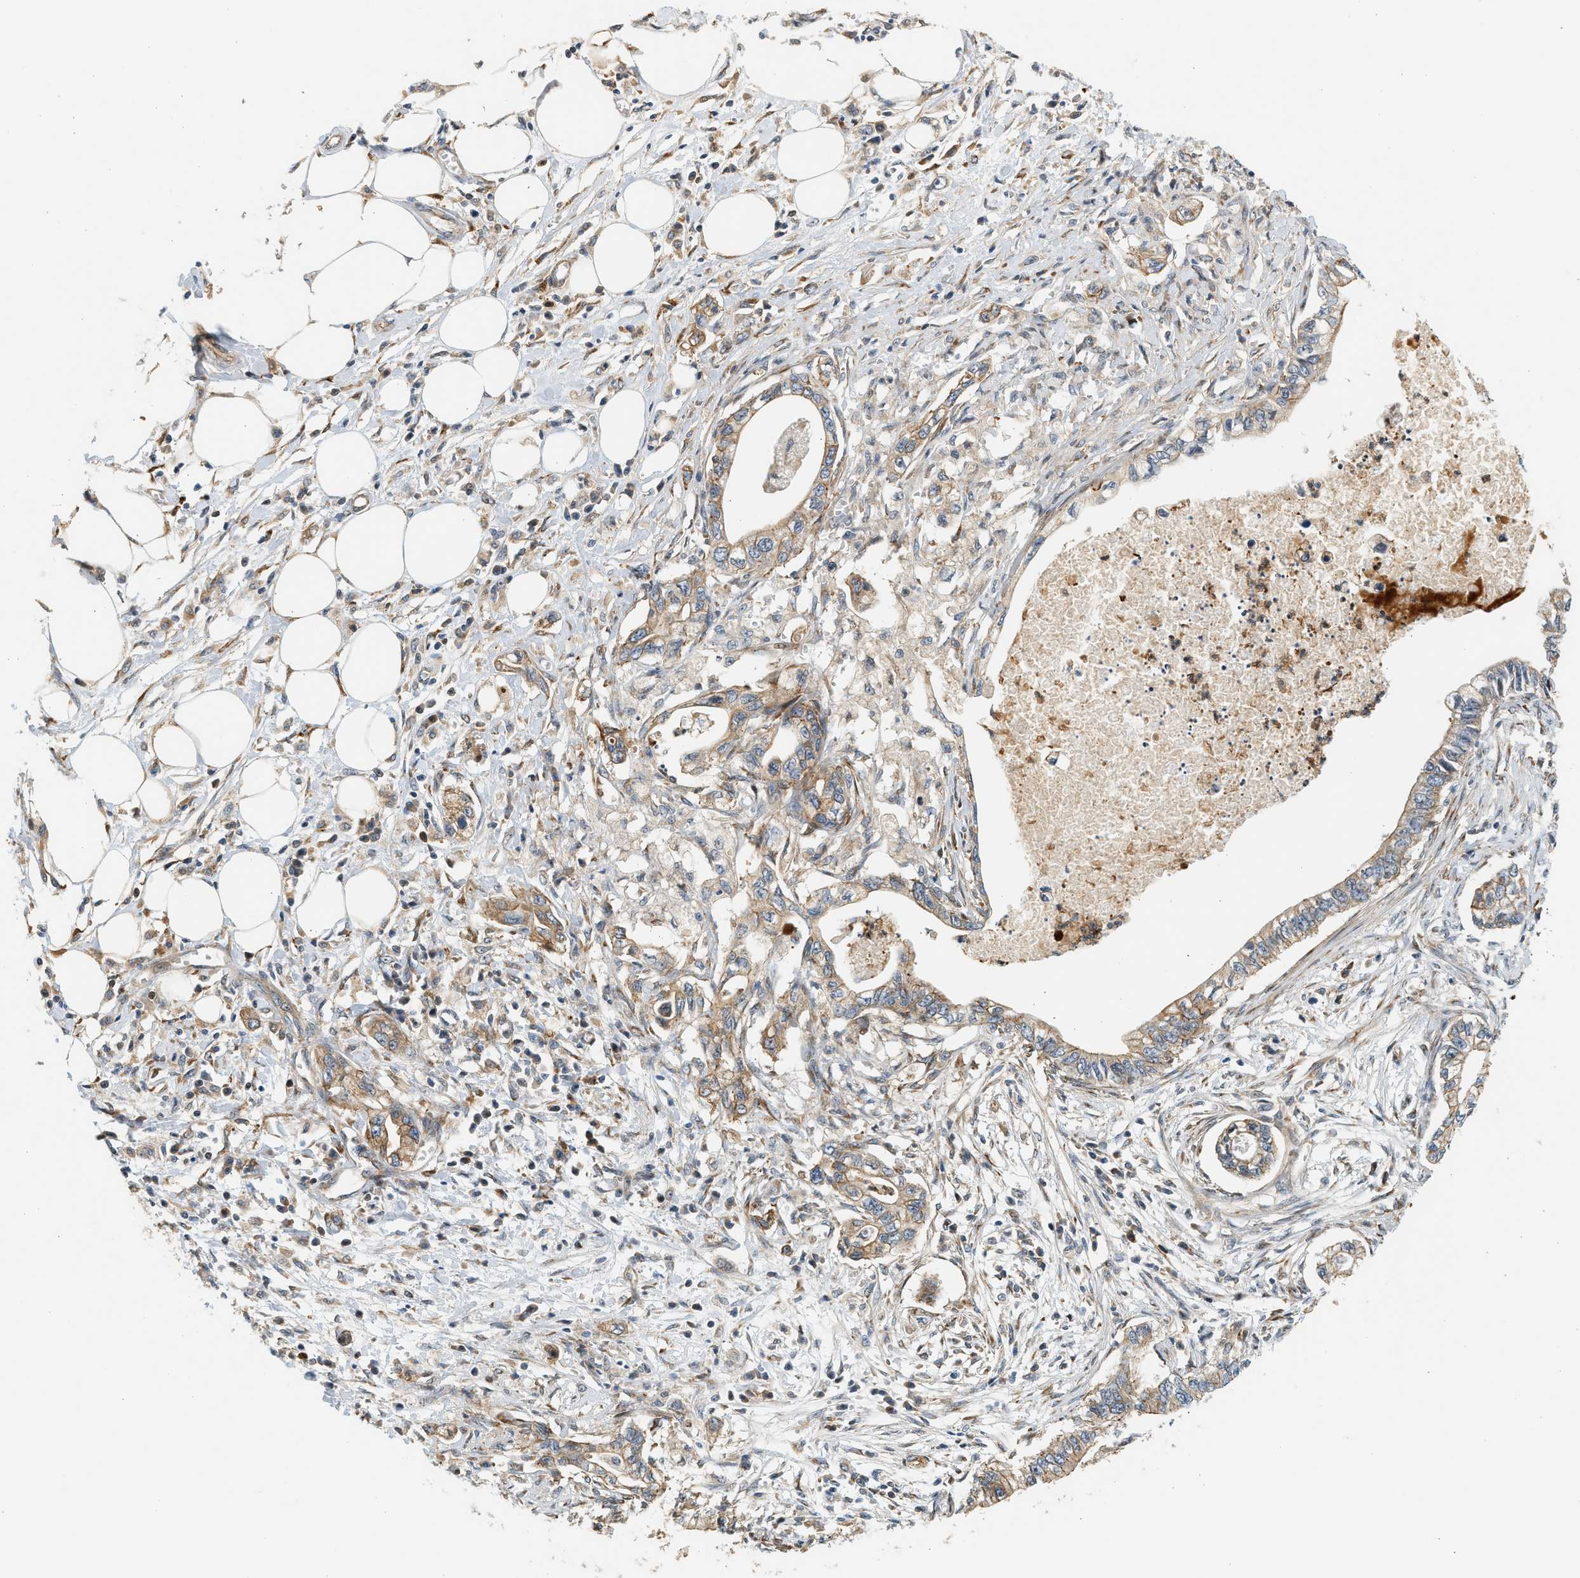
{"staining": {"intensity": "moderate", "quantity": ">75%", "location": "cytoplasmic/membranous"}, "tissue": "pancreatic cancer", "cell_type": "Tumor cells", "image_type": "cancer", "snomed": [{"axis": "morphology", "description": "Adenocarcinoma, NOS"}, {"axis": "topography", "description": "Pancreas"}], "caption": "The histopathology image shows immunohistochemical staining of pancreatic cancer. There is moderate cytoplasmic/membranous expression is seen in approximately >75% of tumor cells.", "gene": "NRSN2", "patient": {"sex": "male", "age": 56}}